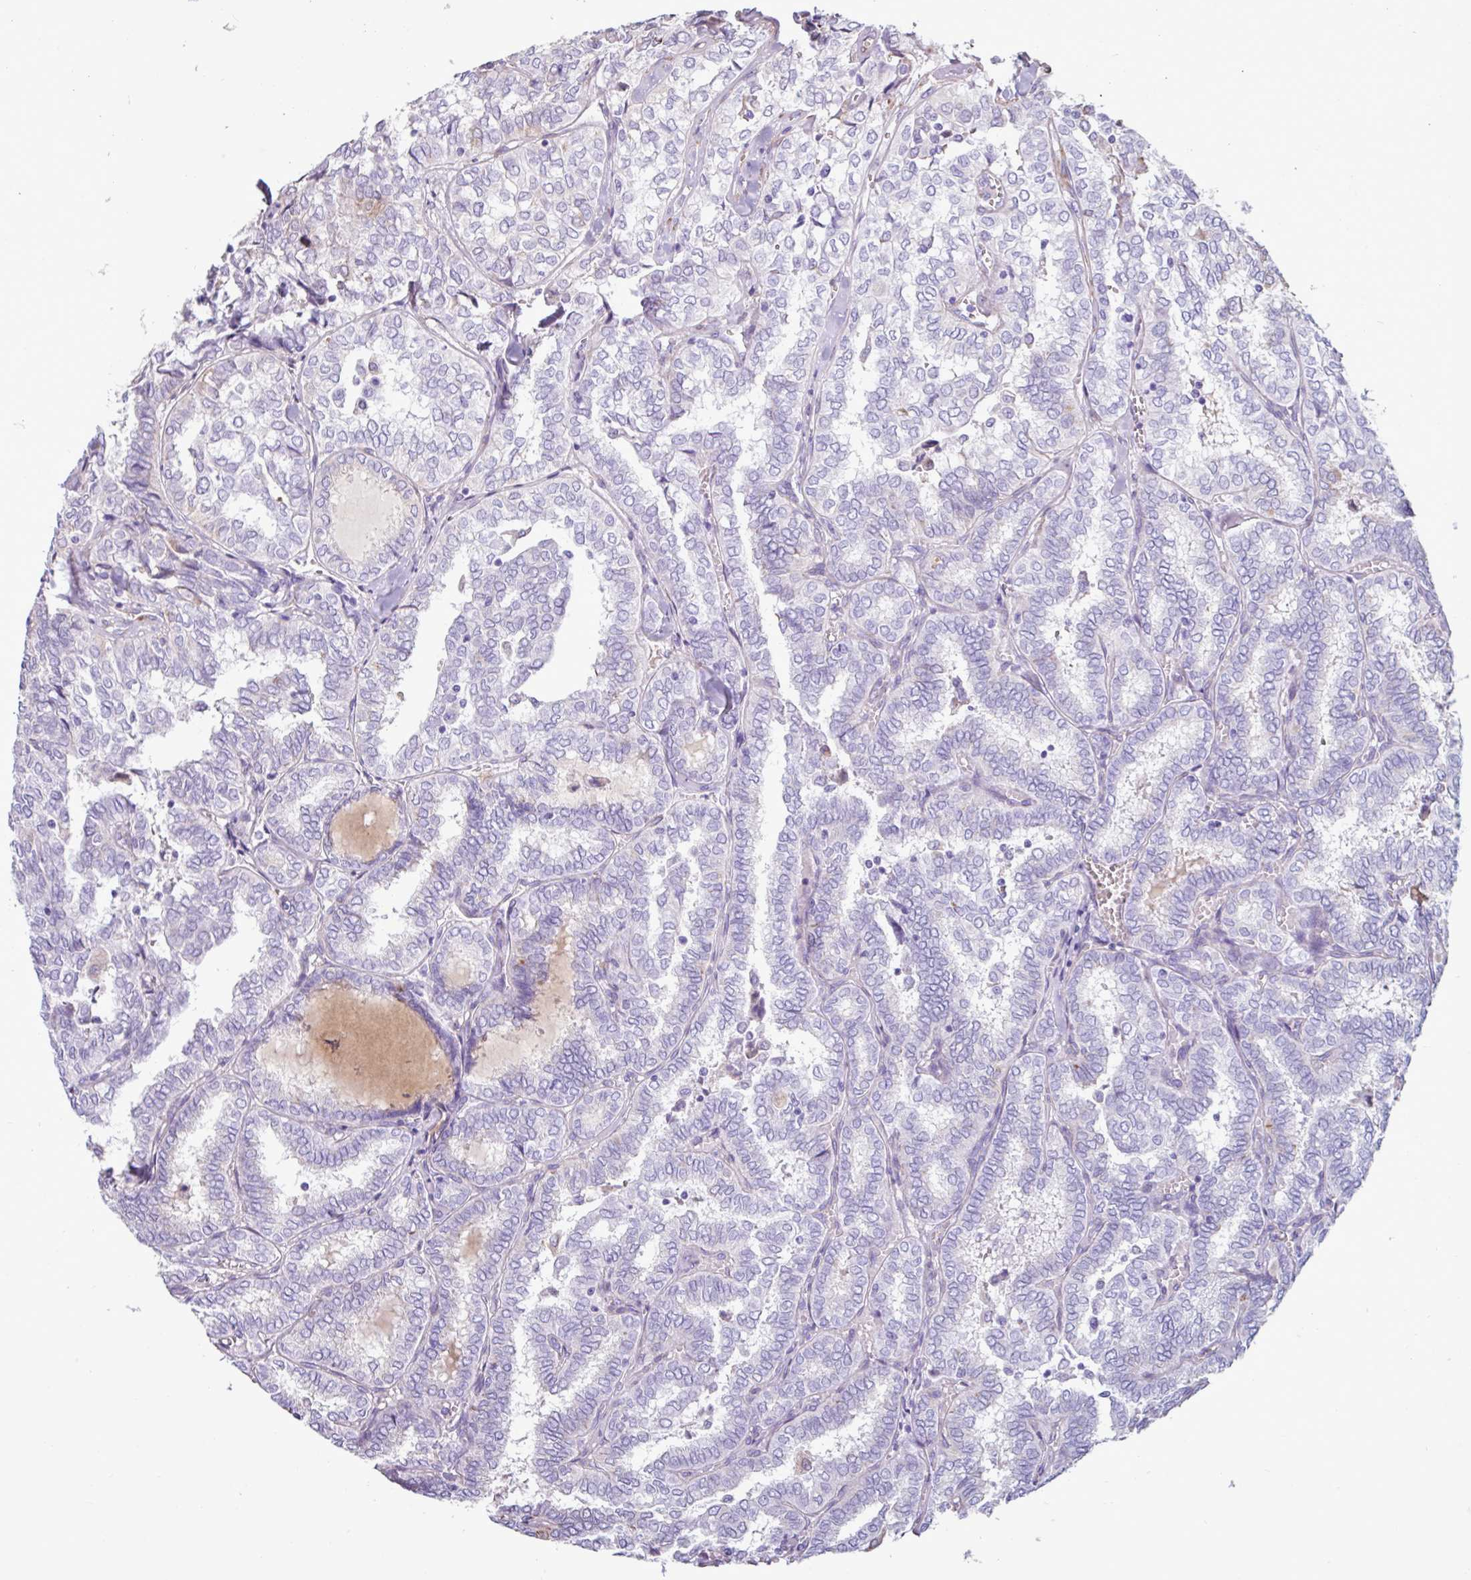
{"staining": {"intensity": "negative", "quantity": "none", "location": "none"}, "tissue": "thyroid cancer", "cell_type": "Tumor cells", "image_type": "cancer", "snomed": [{"axis": "morphology", "description": "Papillary adenocarcinoma, NOS"}, {"axis": "topography", "description": "Thyroid gland"}], "caption": "Immunohistochemistry (IHC) histopathology image of neoplastic tissue: human thyroid cancer (papillary adenocarcinoma) stained with DAB (3,3'-diaminobenzidine) reveals no significant protein expression in tumor cells. Nuclei are stained in blue.", "gene": "PPP1R35", "patient": {"sex": "female", "age": 30}}